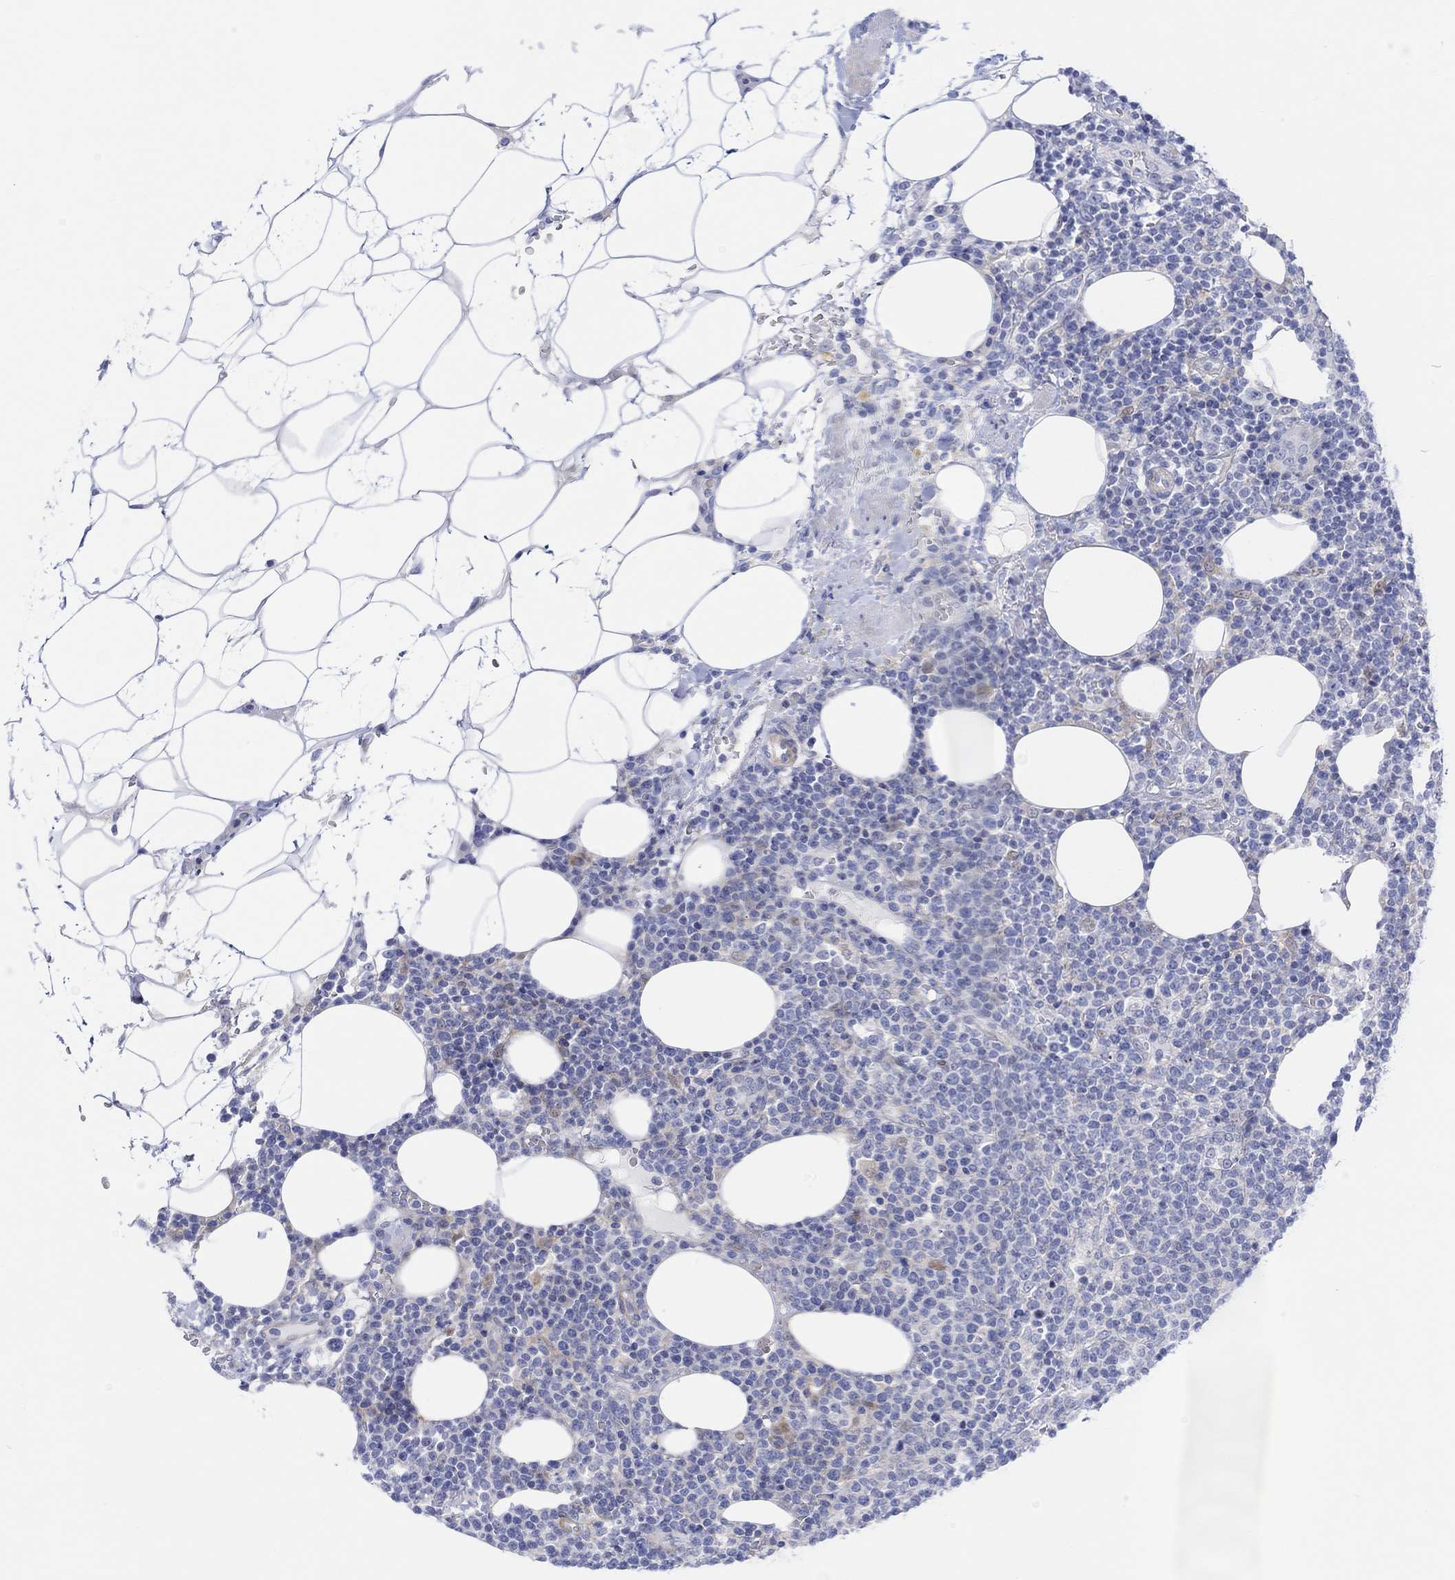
{"staining": {"intensity": "negative", "quantity": "none", "location": "none"}, "tissue": "lymphoma", "cell_type": "Tumor cells", "image_type": "cancer", "snomed": [{"axis": "morphology", "description": "Malignant lymphoma, non-Hodgkin's type, High grade"}, {"axis": "topography", "description": "Lymph node"}], "caption": "Micrograph shows no protein staining in tumor cells of high-grade malignant lymphoma, non-Hodgkin's type tissue.", "gene": "TLDC2", "patient": {"sex": "male", "age": 61}}